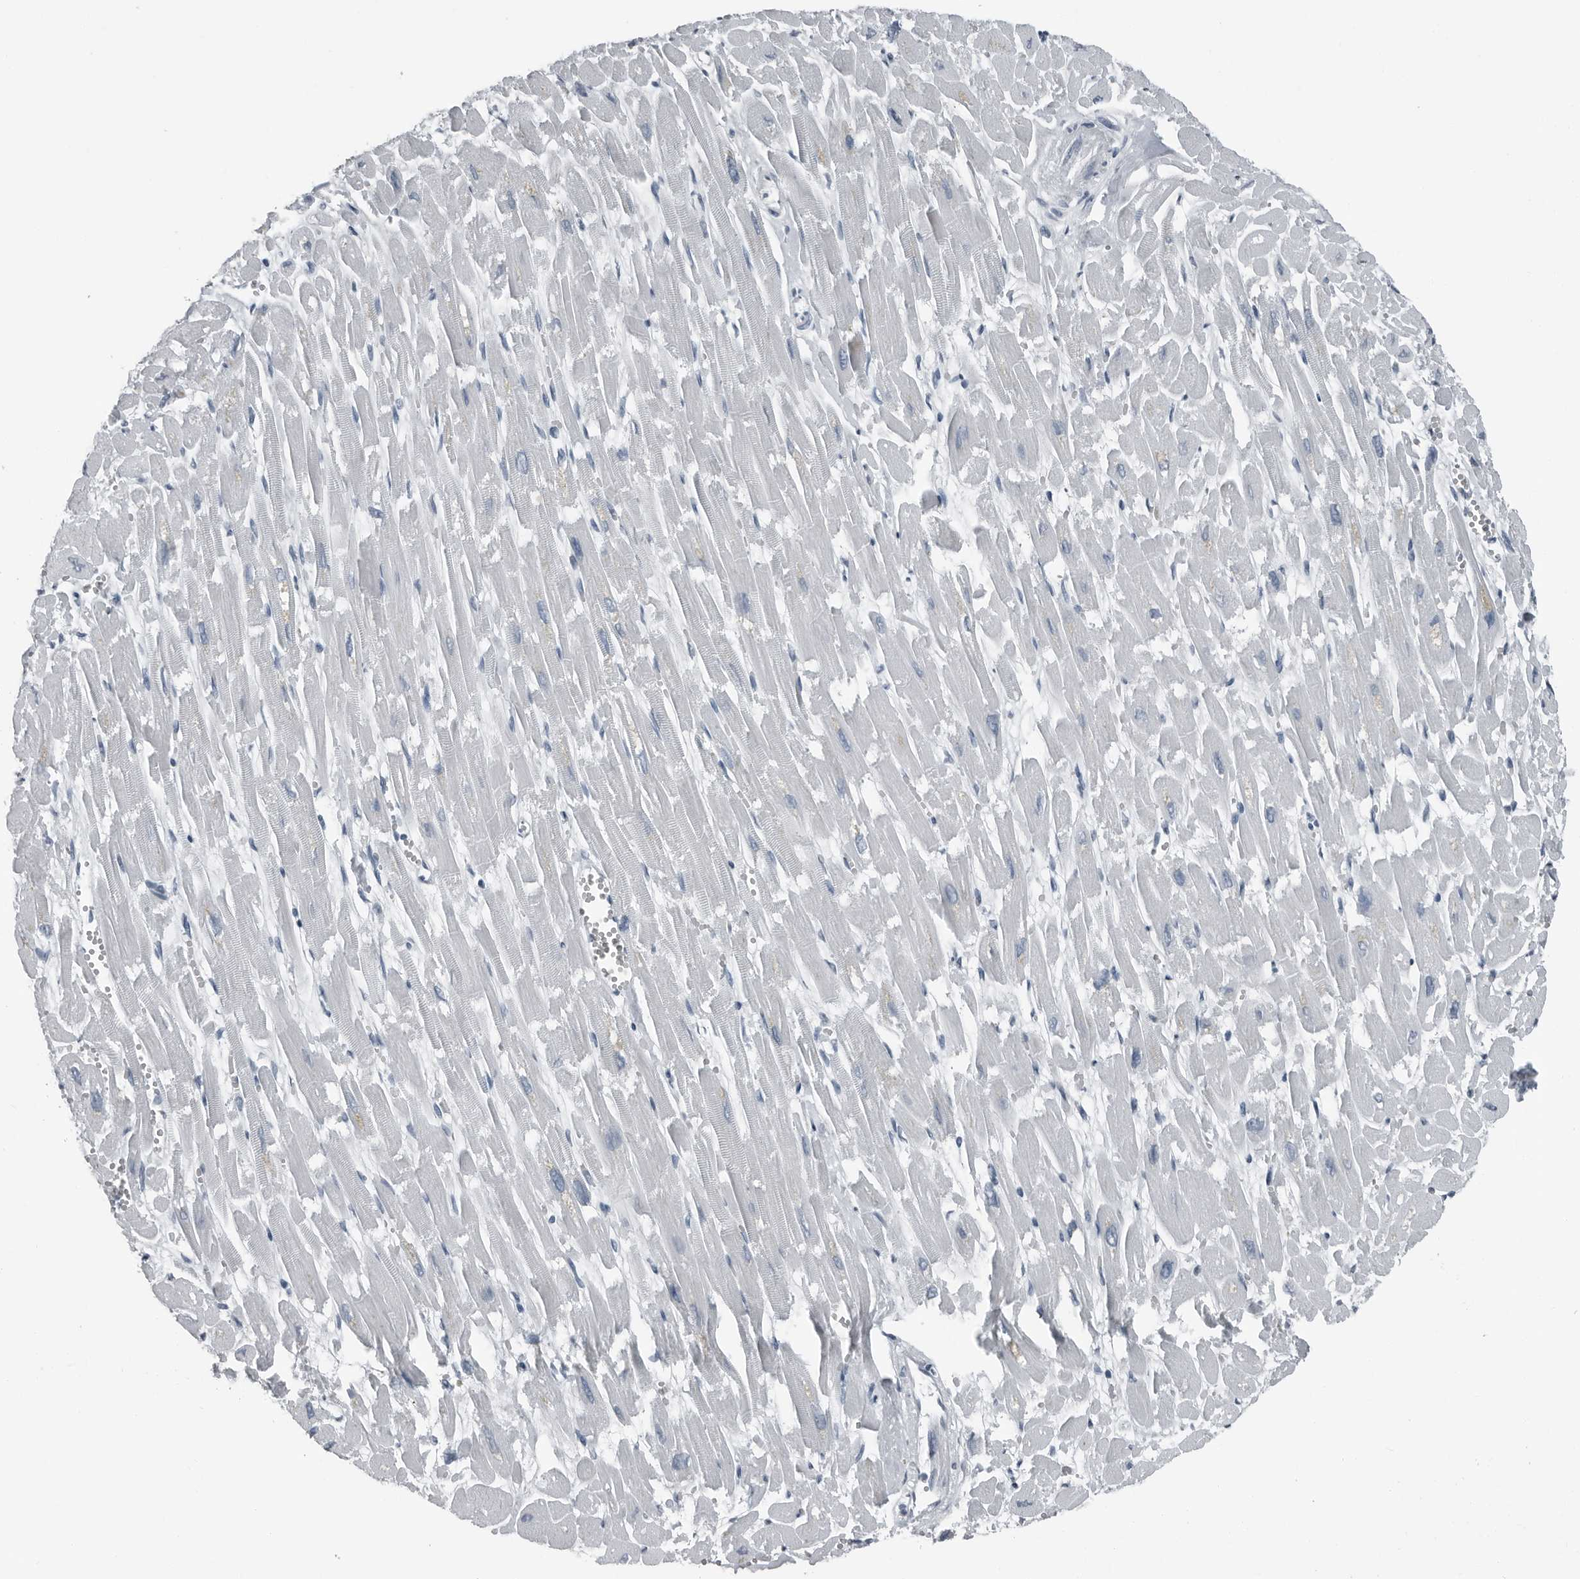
{"staining": {"intensity": "negative", "quantity": "none", "location": "none"}, "tissue": "heart muscle", "cell_type": "Cardiomyocytes", "image_type": "normal", "snomed": [{"axis": "morphology", "description": "Normal tissue, NOS"}, {"axis": "topography", "description": "Heart"}], "caption": "High power microscopy micrograph of an IHC histopathology image of benign heart muscle, revealing no significant staining in cardiomyocytes. (Immunohistochemistry (ihc), brightfield microscopy, high magnification).", "gene": "PRSS1", "patient": {"sex": "male", "age": 54}}